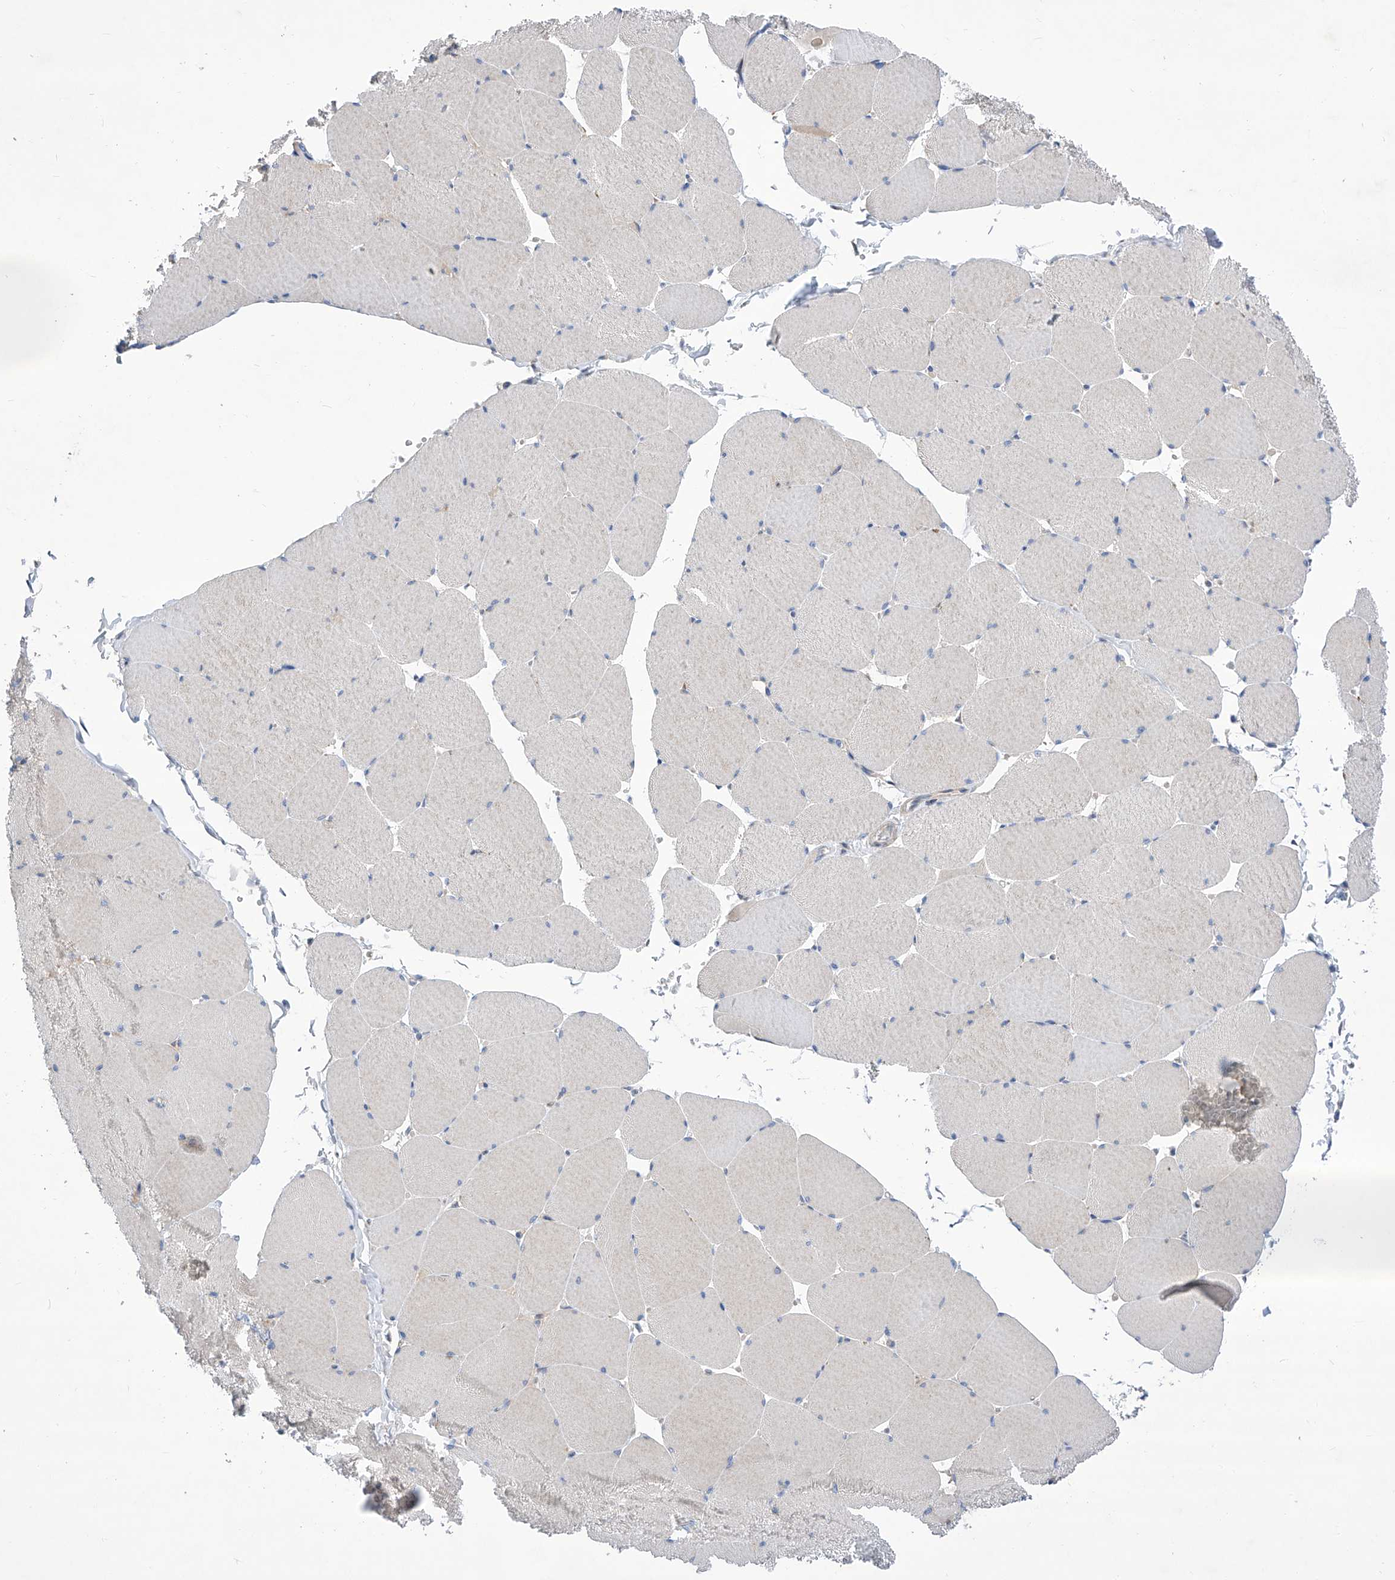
{"staining": {"intensity": "moderate", "quantity": "<25%", "location": "cytoplasmic/membranous"}, "tissue": "skeletal muscle", "cell_type": "Myocytes", "image_type": "normal", "snomed": [{"axis": "morphology", "description": "Normal tissue, NOS"}, {"axis": "topography", "description": "Skeletal muscle"}, {"axis": "topography", "description": "Head-Neck"}], "caption": "Protein analysis of benign skeletal muscle reveals moderate cytoplasmic/membranous positivity in approximately <25% of myocytes. (IHC, brightfield microscopy, high magnification).", "gene": "SRBD1", "patient": {"sex": "male", "age": 66}}